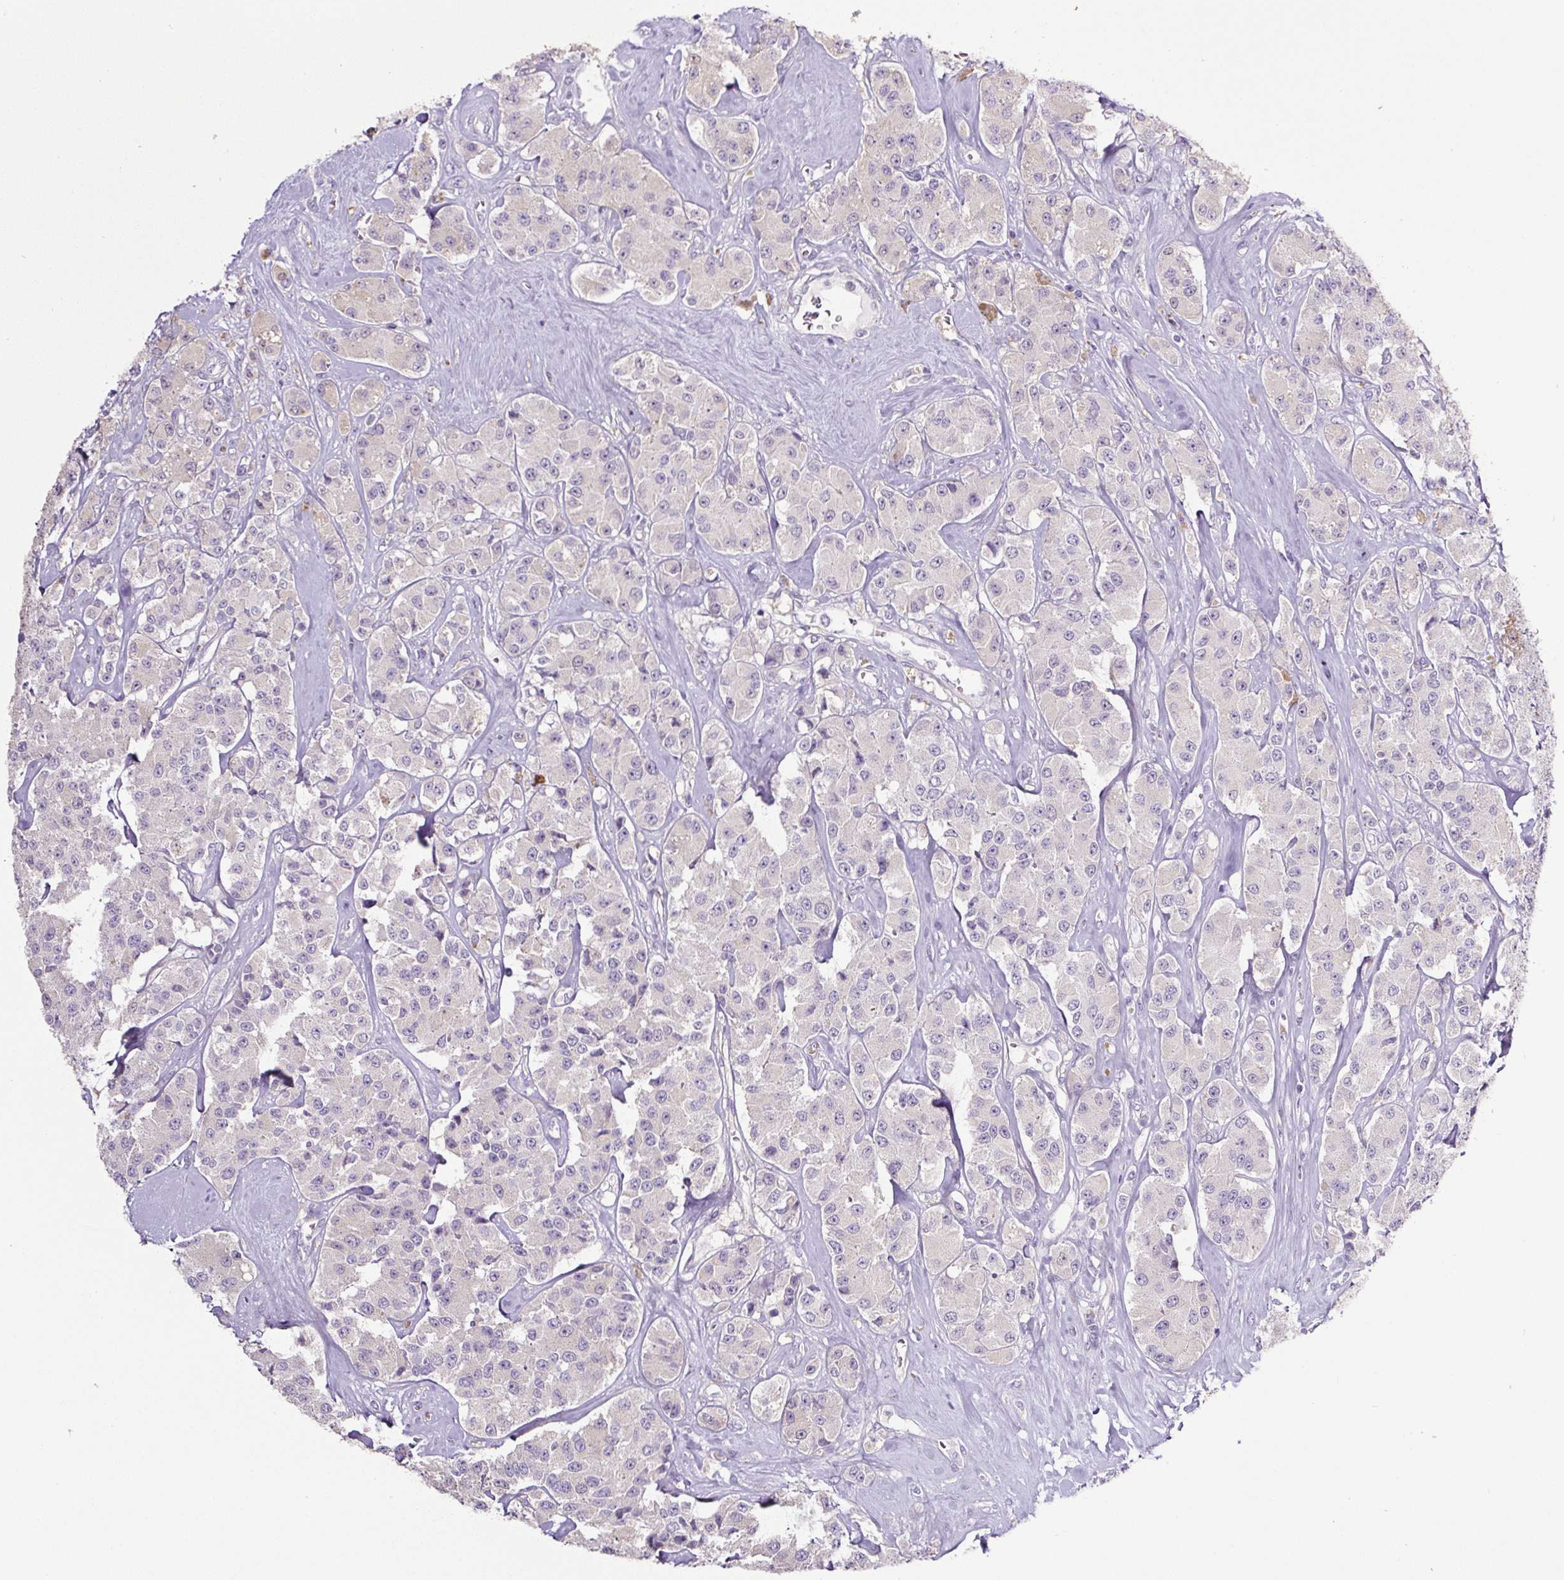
{"staining": {"intensity": "negative", "quantity": "none", "location": "none"}, "tissue": "carcinoid", "cell_type": "Tumor cells", "image_type": "cancer", "snomed": [{"axis": "morphology", "description": "Carcinoid, malignant, NOS"}, {"axis": "topography", "description": "Pancreas"}], "caption": "IHC of human carcinoid (malignant) exhibits no staining in tumor cells.", "gene": "HPS4", "patient": {"sex": "male", "age": 41}}